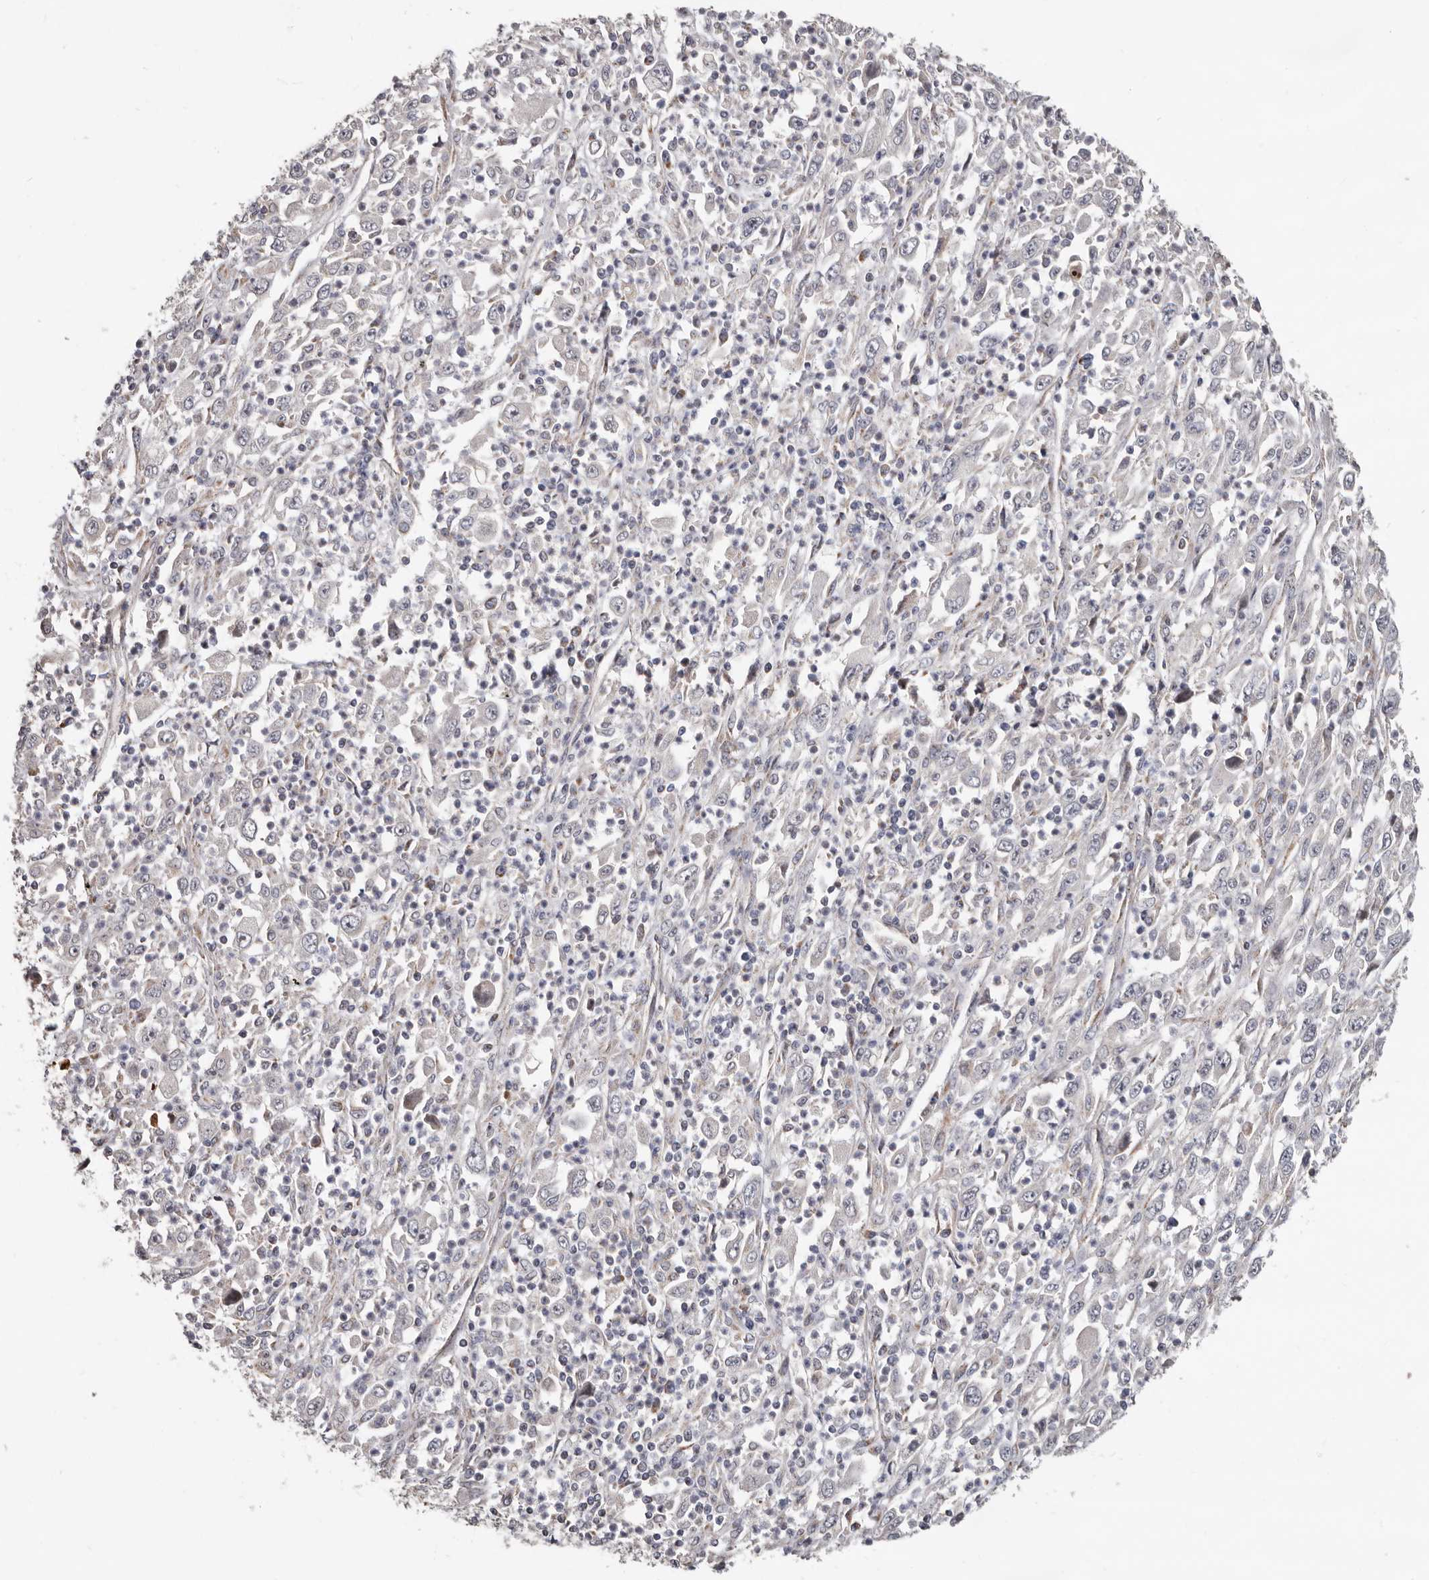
{"staining": {"intensity": "negative", "quantity": "none", "location": "none"}, "tissue": "melanoma", "cell_type": "Tumor cells", "image_type": "cancer", "snomed": [{"axis": "morphology", "description": "Malignant melanoma, Metastatic site"}, {"axis": "topography", "description": "Skin"}], "caption": "The photomicrograph shows no significant expression in tumor cells of melanoma. Brightfield microscopy of immunohistochemistry (IHC) stained with DAB (brown) and hematoxylin (blue), captured at high magnification.", "gene": "MRPL18", "patient": {"sex": "female", "age": 56}}